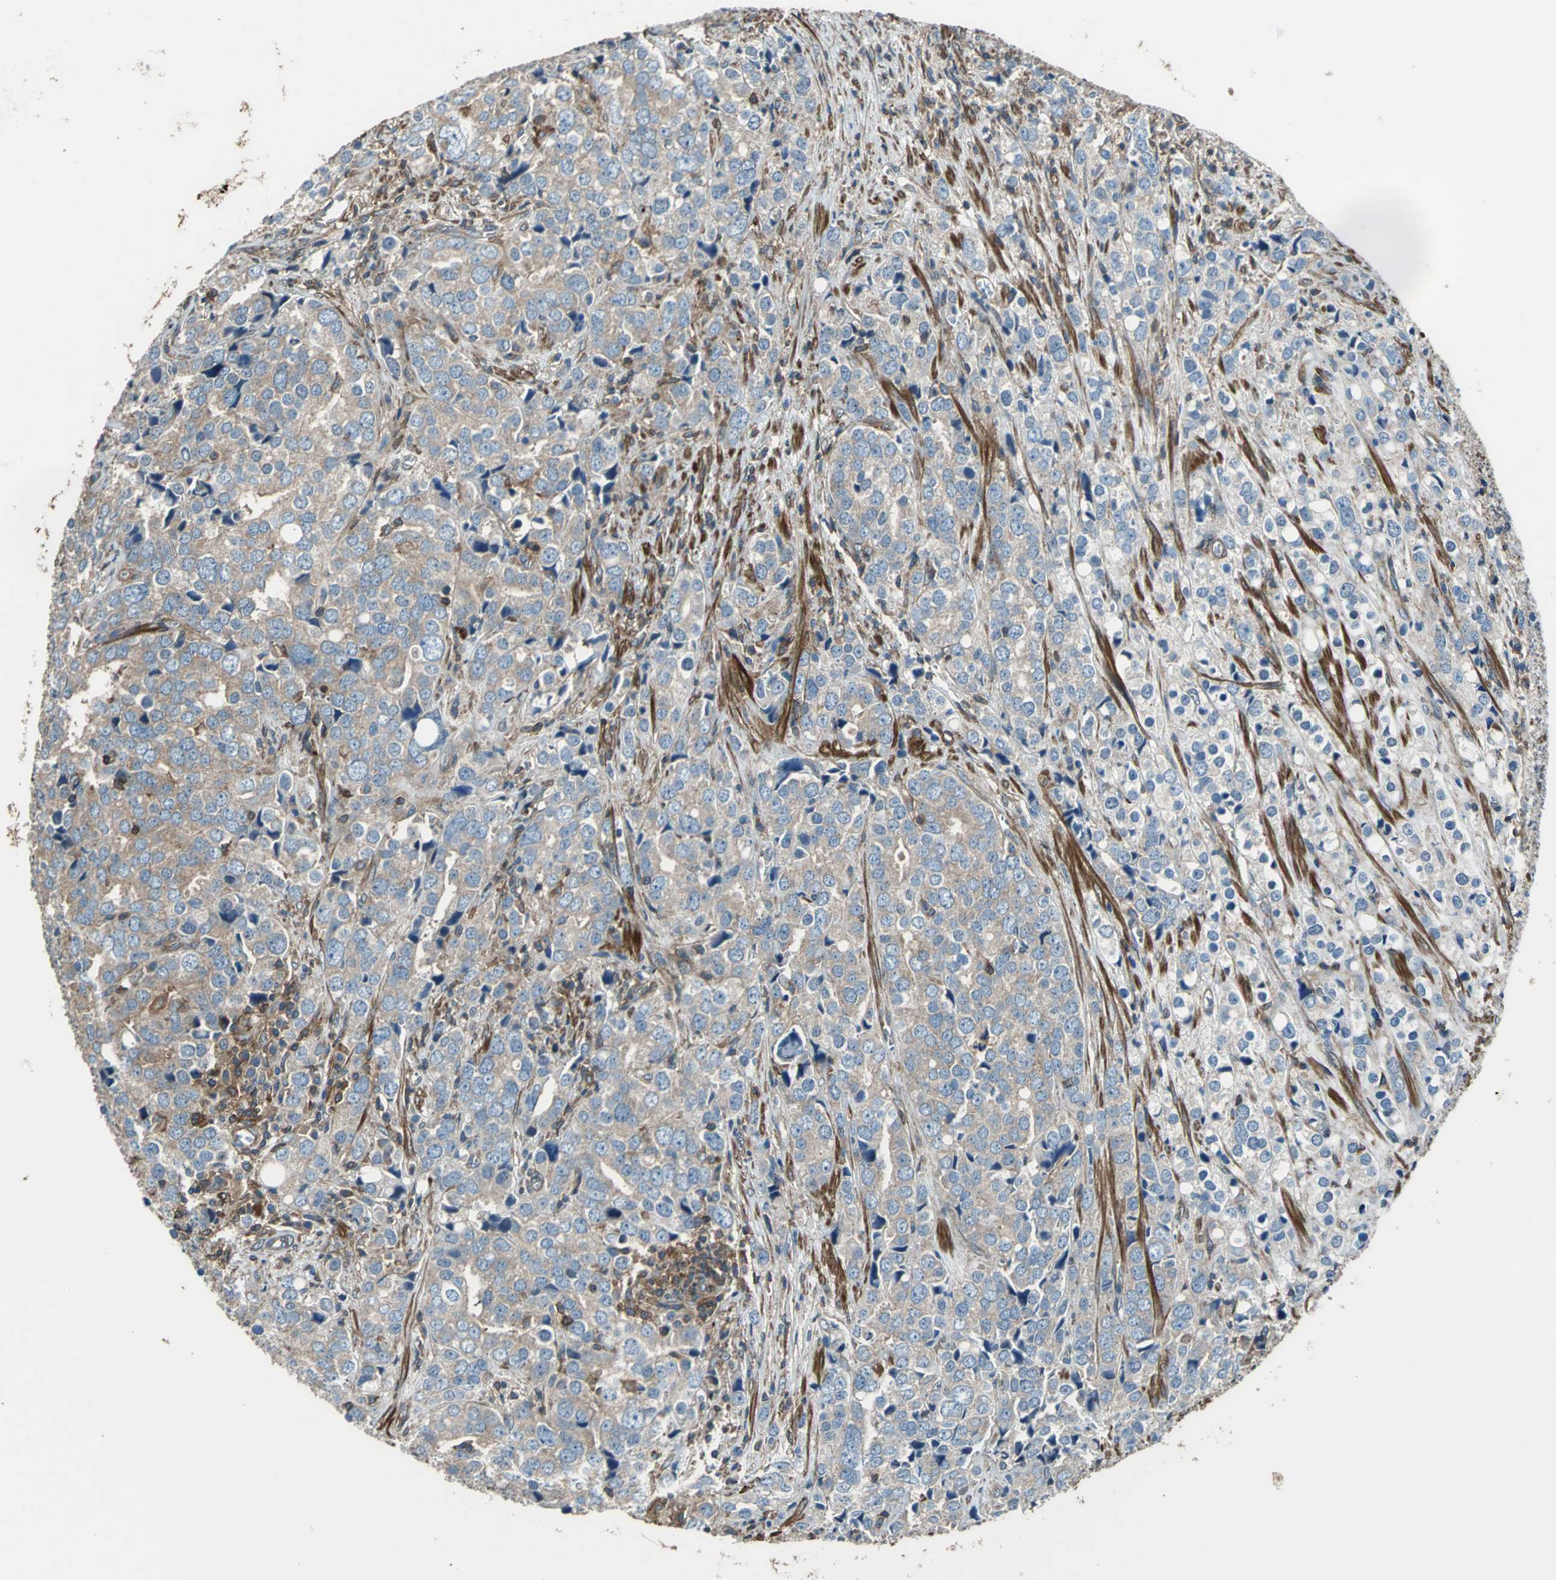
{"staining": {"intensity": "moderate", "quantity": ">75%", "location": "cytoplasmic/membranous"}, "tissue": "prostate cancer", "cell_type": "Tumor cells", "image_type": "cancer", "snomed": [{"axis": "morphology", "description": "Adenocarcinoma, High grade"}, {"axis": "topography", "description": "Prostate"}], "caption": "This histopathology image shows IHC staining of prostate cancer (high-grade adenocarcinoma), with medium moderate cytoplasmic/membranous expression in approximately >75% of tumor cells.", "gene": "PARVA", "patient": {"sex": "male", "age": 71}}